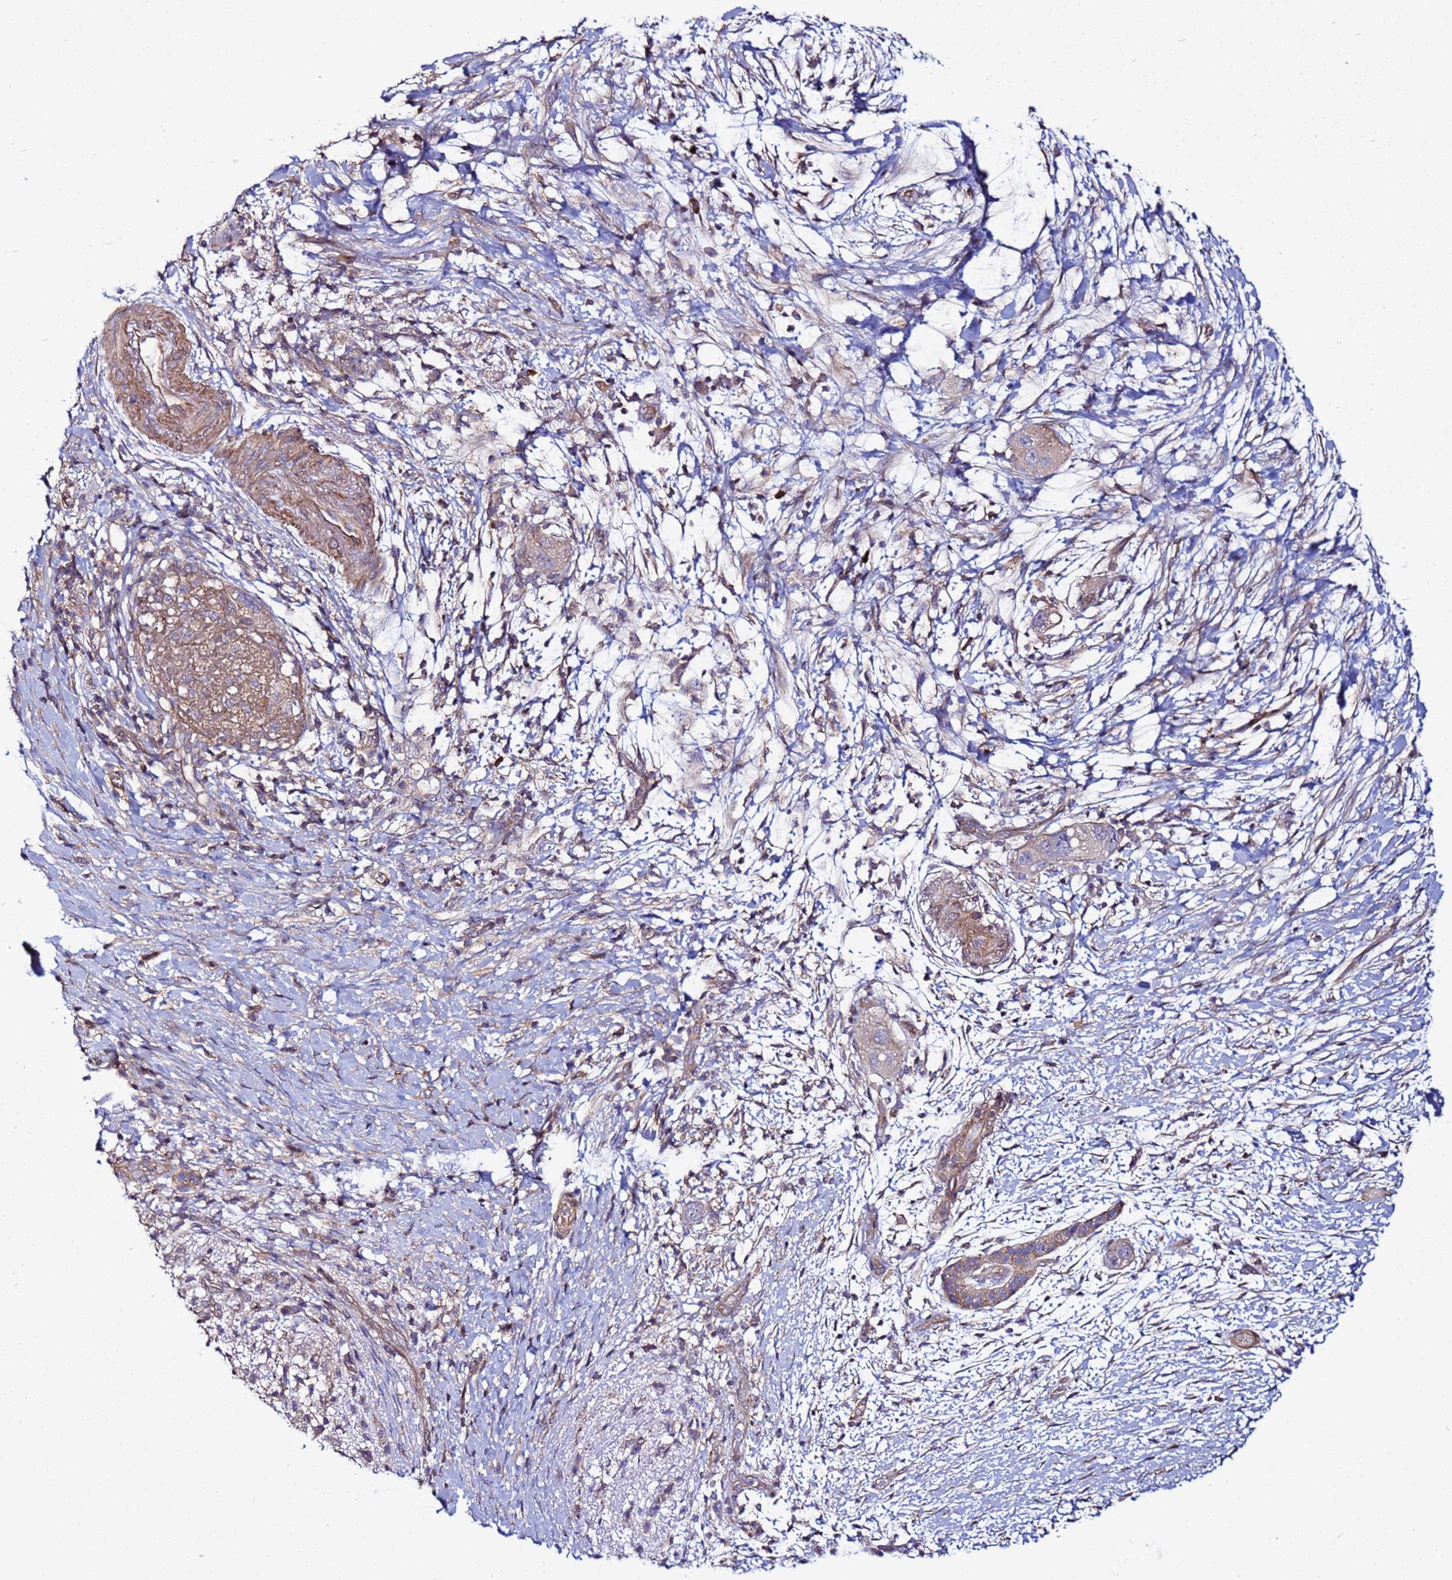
{"staining": {"intensity": "moderate", "quantity": "25%-75%", "location": "cytoplasmic/membranous"}, "tissue": "pancreatic cancer", "cell_type": "Tumor cells", "image_type": "cancer", "snomed": [{"axis": "morphology", "description": "Adenocarcinoma, NOS"}, {"axis": "topography", "description": "Pancreas"}], "caption": "Tumor cells reveal medium levels of moderate cytoplasmic/membranous positivity in about 25%-75% of cells in human pancreatic cancer (adenocarcinoma).", "gene": "STK38", "patient": {"sex": "female", "age": 72}}